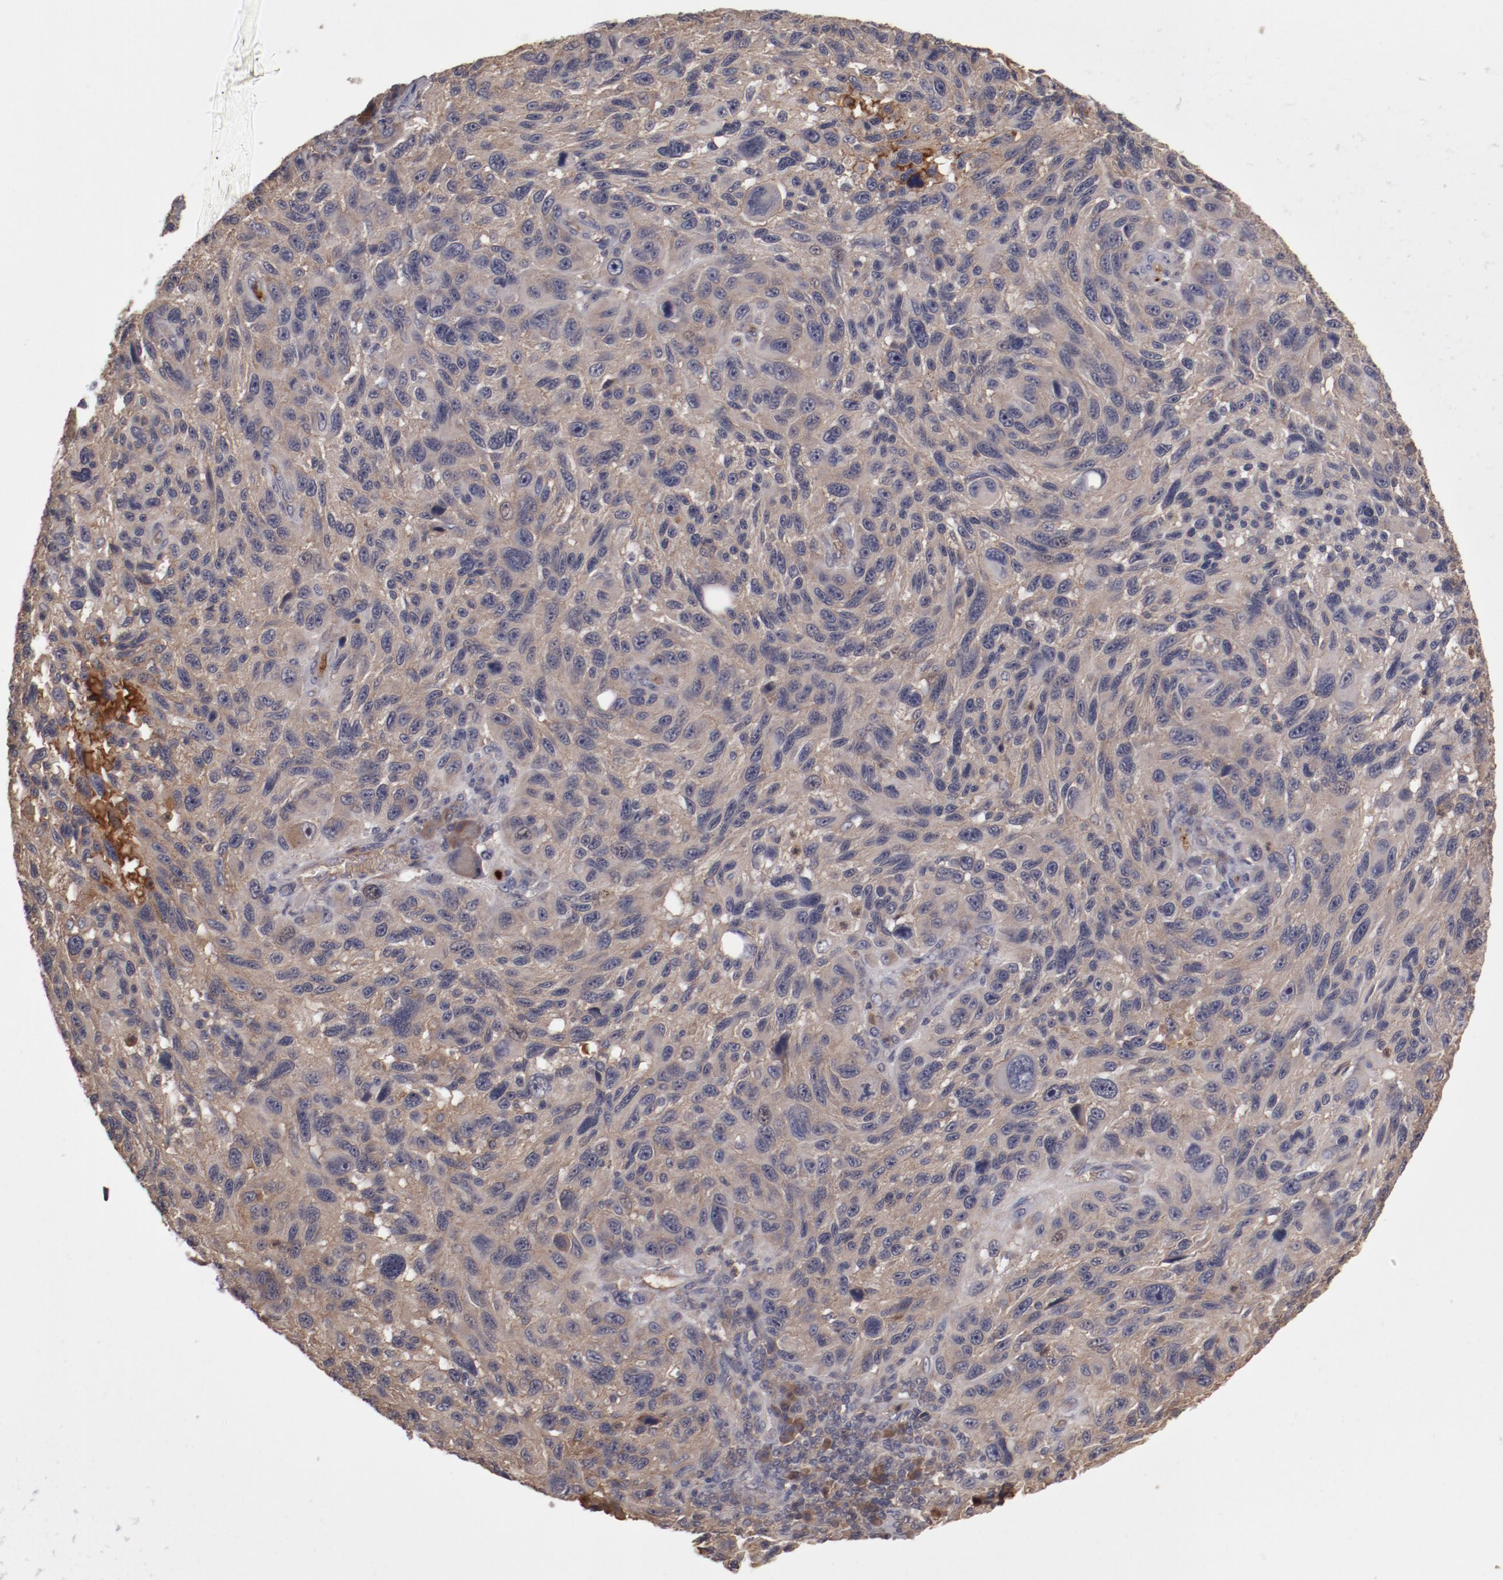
{"staining": {"intensity": "weak", "quantity": "25%-75%", "location": "cytoplasmic/membranous"}, "tissue": "melanoma", "cell_type": "Tumor cells", "image_type": "cancer", "snomed": [{"axis": "morphology", "description": "Malignant melanoma, NOS"}, {"axis": "topography", "description": "Skin"}], "caption": "DAB immunohistochemical staining of malignant melanoma exhibits weak cytoplasmic/membranous protein staining in about 25%-75% of tumor cells.", "gene": "CP", "patient": {"sex": "male", "age": 53}}